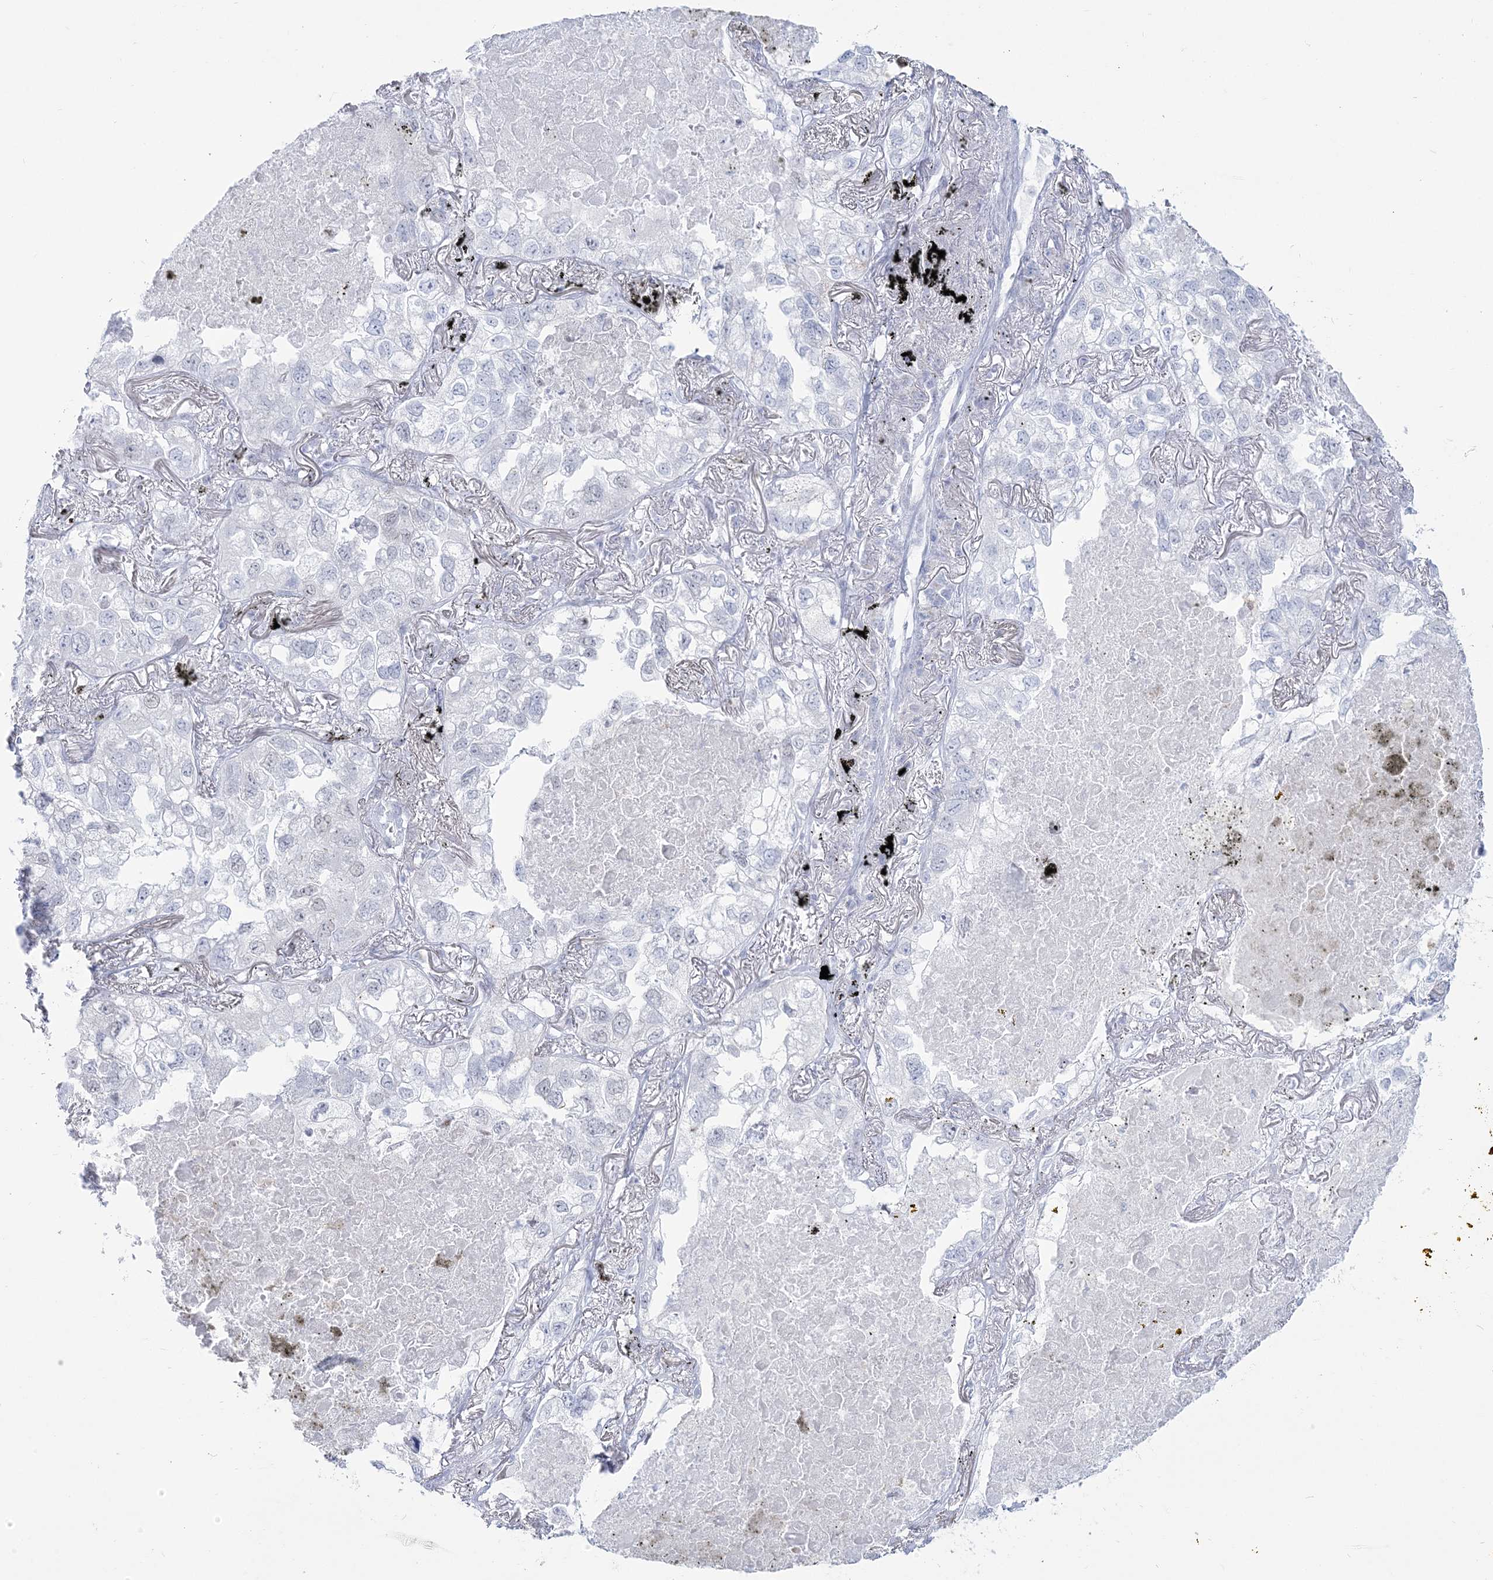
{"staining": {"intensity": "negative", "quantity": "none", "location": "none"}, "tissue": "lung cancer", "cell_type": "Tumor cells", "image_type": "cancer", "snomed": [{"axis": "morphology", "description": "Adenocarcinoma, NOS"}, {"axis": "topography", "description": "Lung"}], "caption": "Image shows no significant protein expression in tumor cells of lung cancer (adenocarcinoma).", "gene": "ZNF843", "patient": {"sex": "male", "age": 65}}